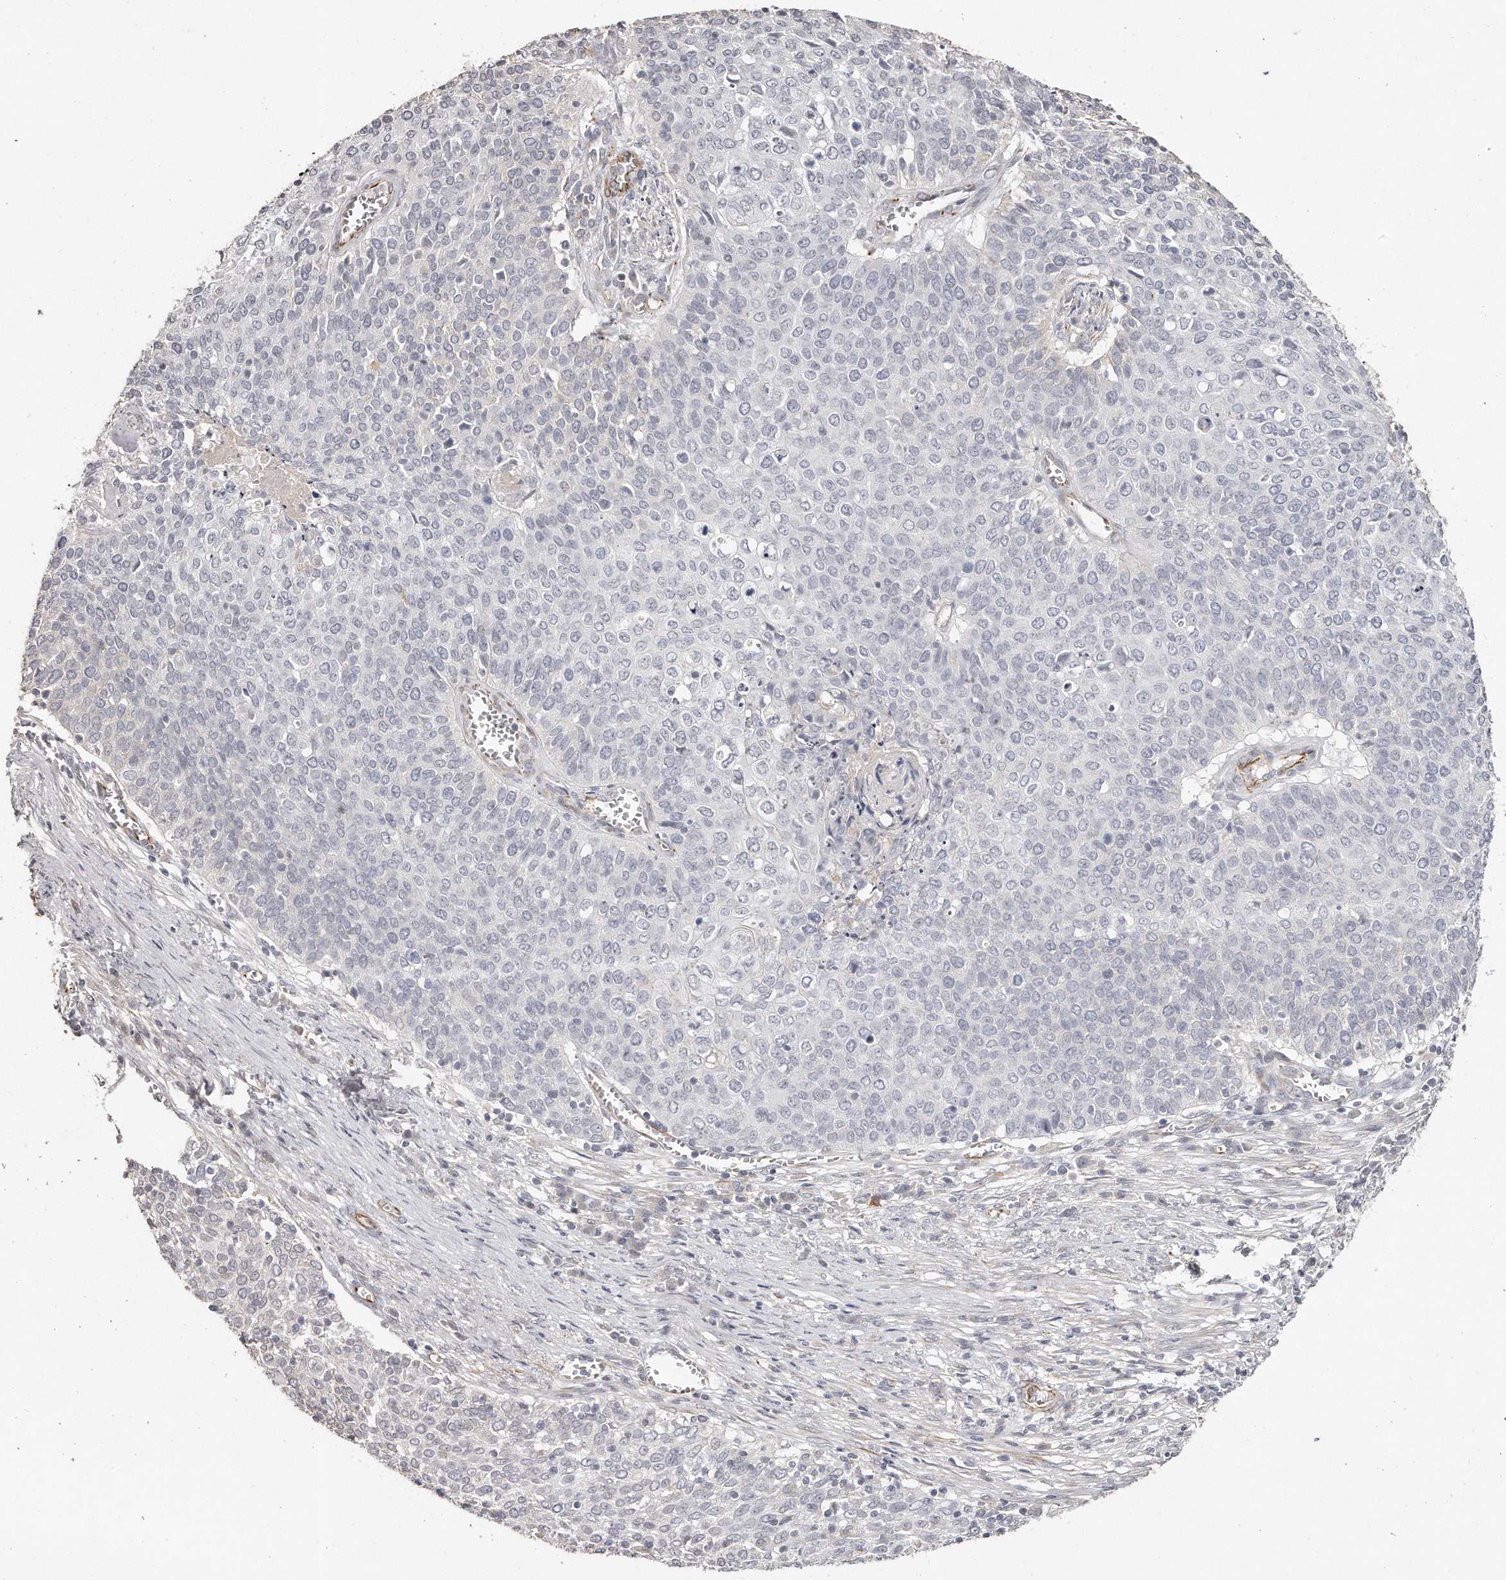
{"staining": {"intensity": "negative", "quantity": "none", "location": "none"}, "tissue": "cervical cancer", "cell_type": "Tumor cells", "image_type": "cancer", "snomed": [{"axis": "morphology", "description": "Squamous cell carcinoma, NOS"}, {"axis": "topography", "description": "Cervix"}], "caption": "DAB (3,3'-diaminobenzidine) immunohistochemical staining of squamous cell carcinoma (cervical) exhibits no significant positivity in tumor cells.", "gene": "ZYG11A", "patient": {"sex": "female", "age": 39}}